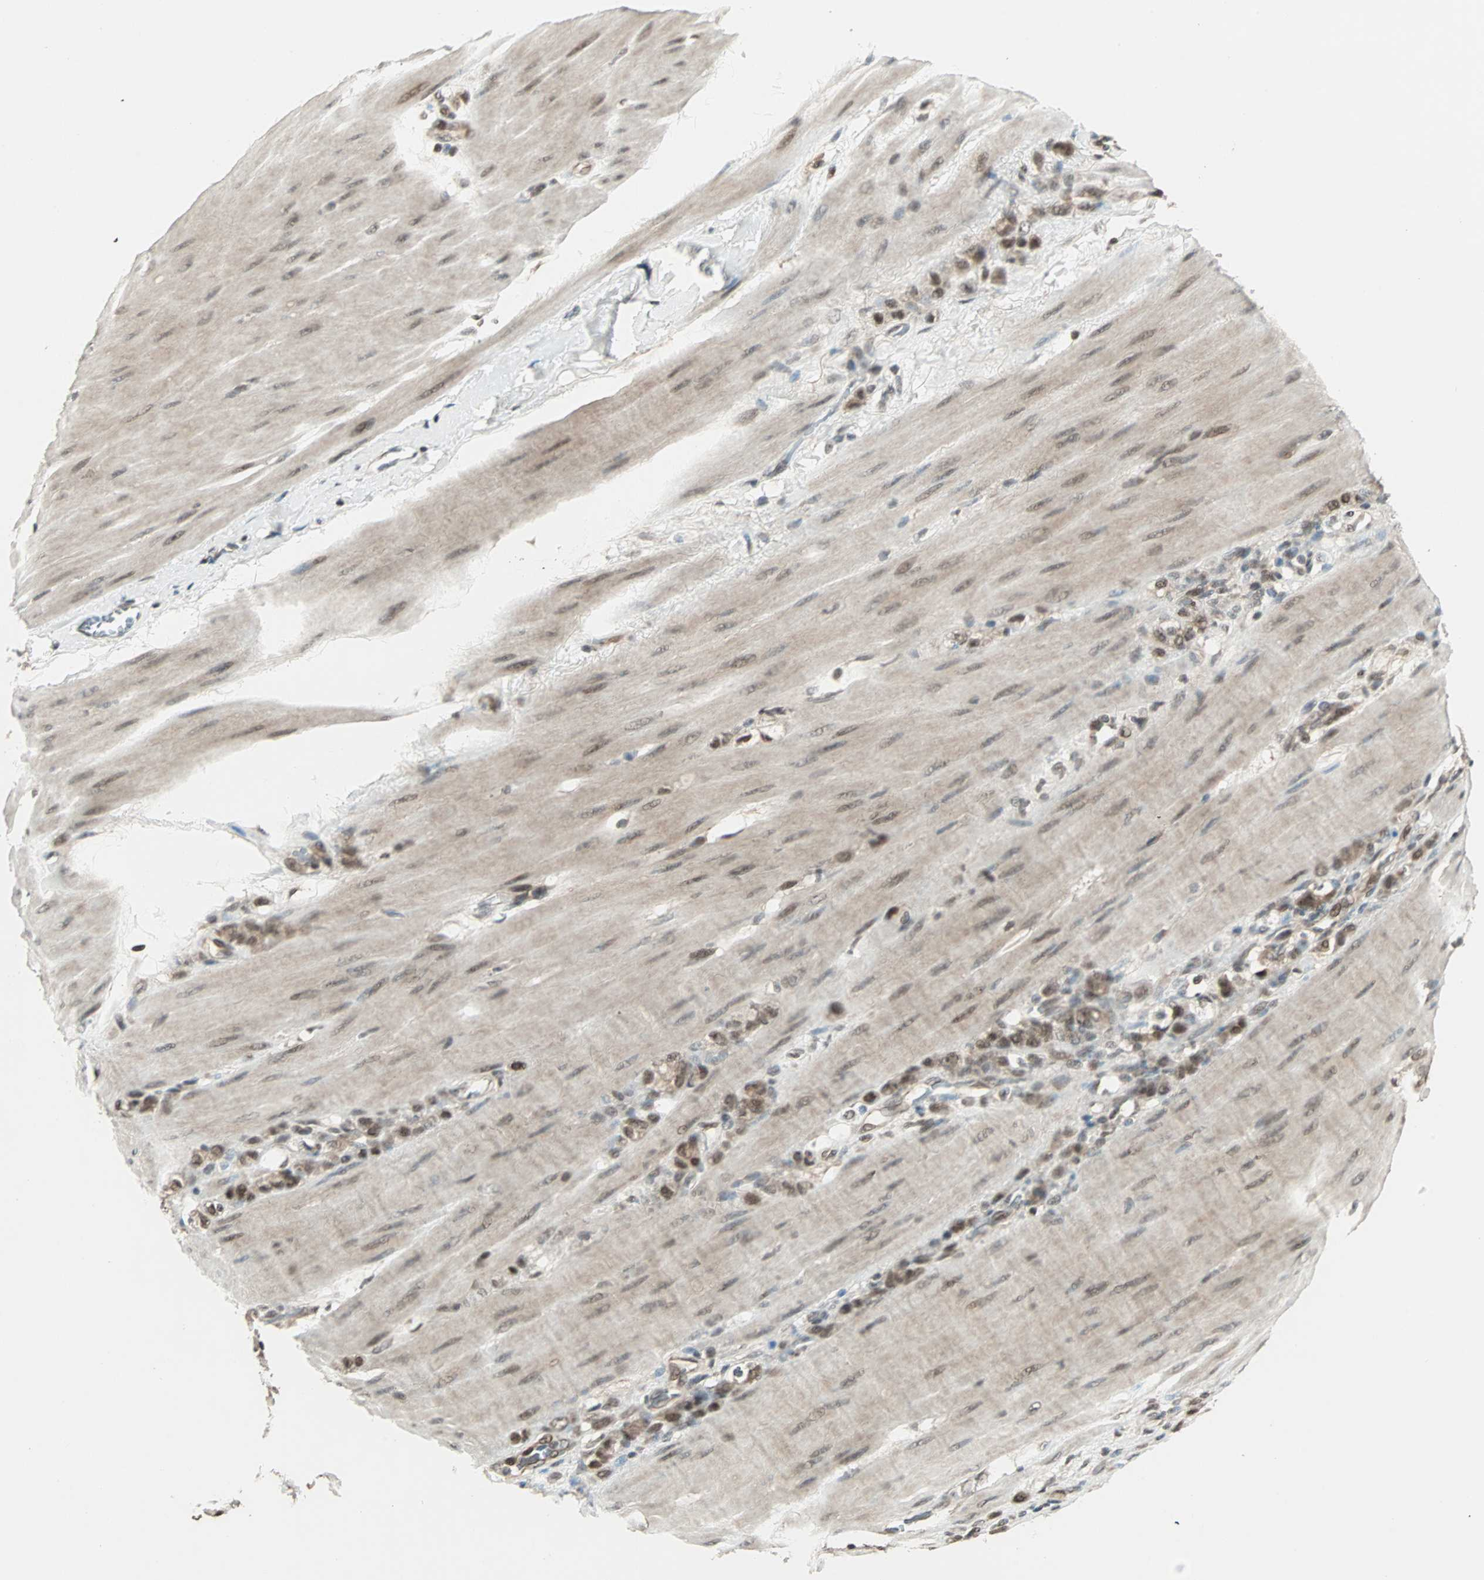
{"staining": {"intensity": "moderate", "quantity": ">75%", "location": "nuclear"}, "tissue": "stomach cancer", "cell_type": "Tumor cells", "image_type": "cancer", "snomed": [{"axis": "morphology", "description": "Adenocarcinoma, NOS"}, {"axis": "topography", "description": "Stomach"}], "caption": "Stomach cancer was stained to show a protein in brown. There is medium levels of moderate nuclear expression in about >75% of tumor cells. (Stains: DAB in brown, nuclei in blue, Microscopy: brightfield microscopy at high magnification).", "gene": "ZNF701", "patient": {"sex": "male", "age": 82}}